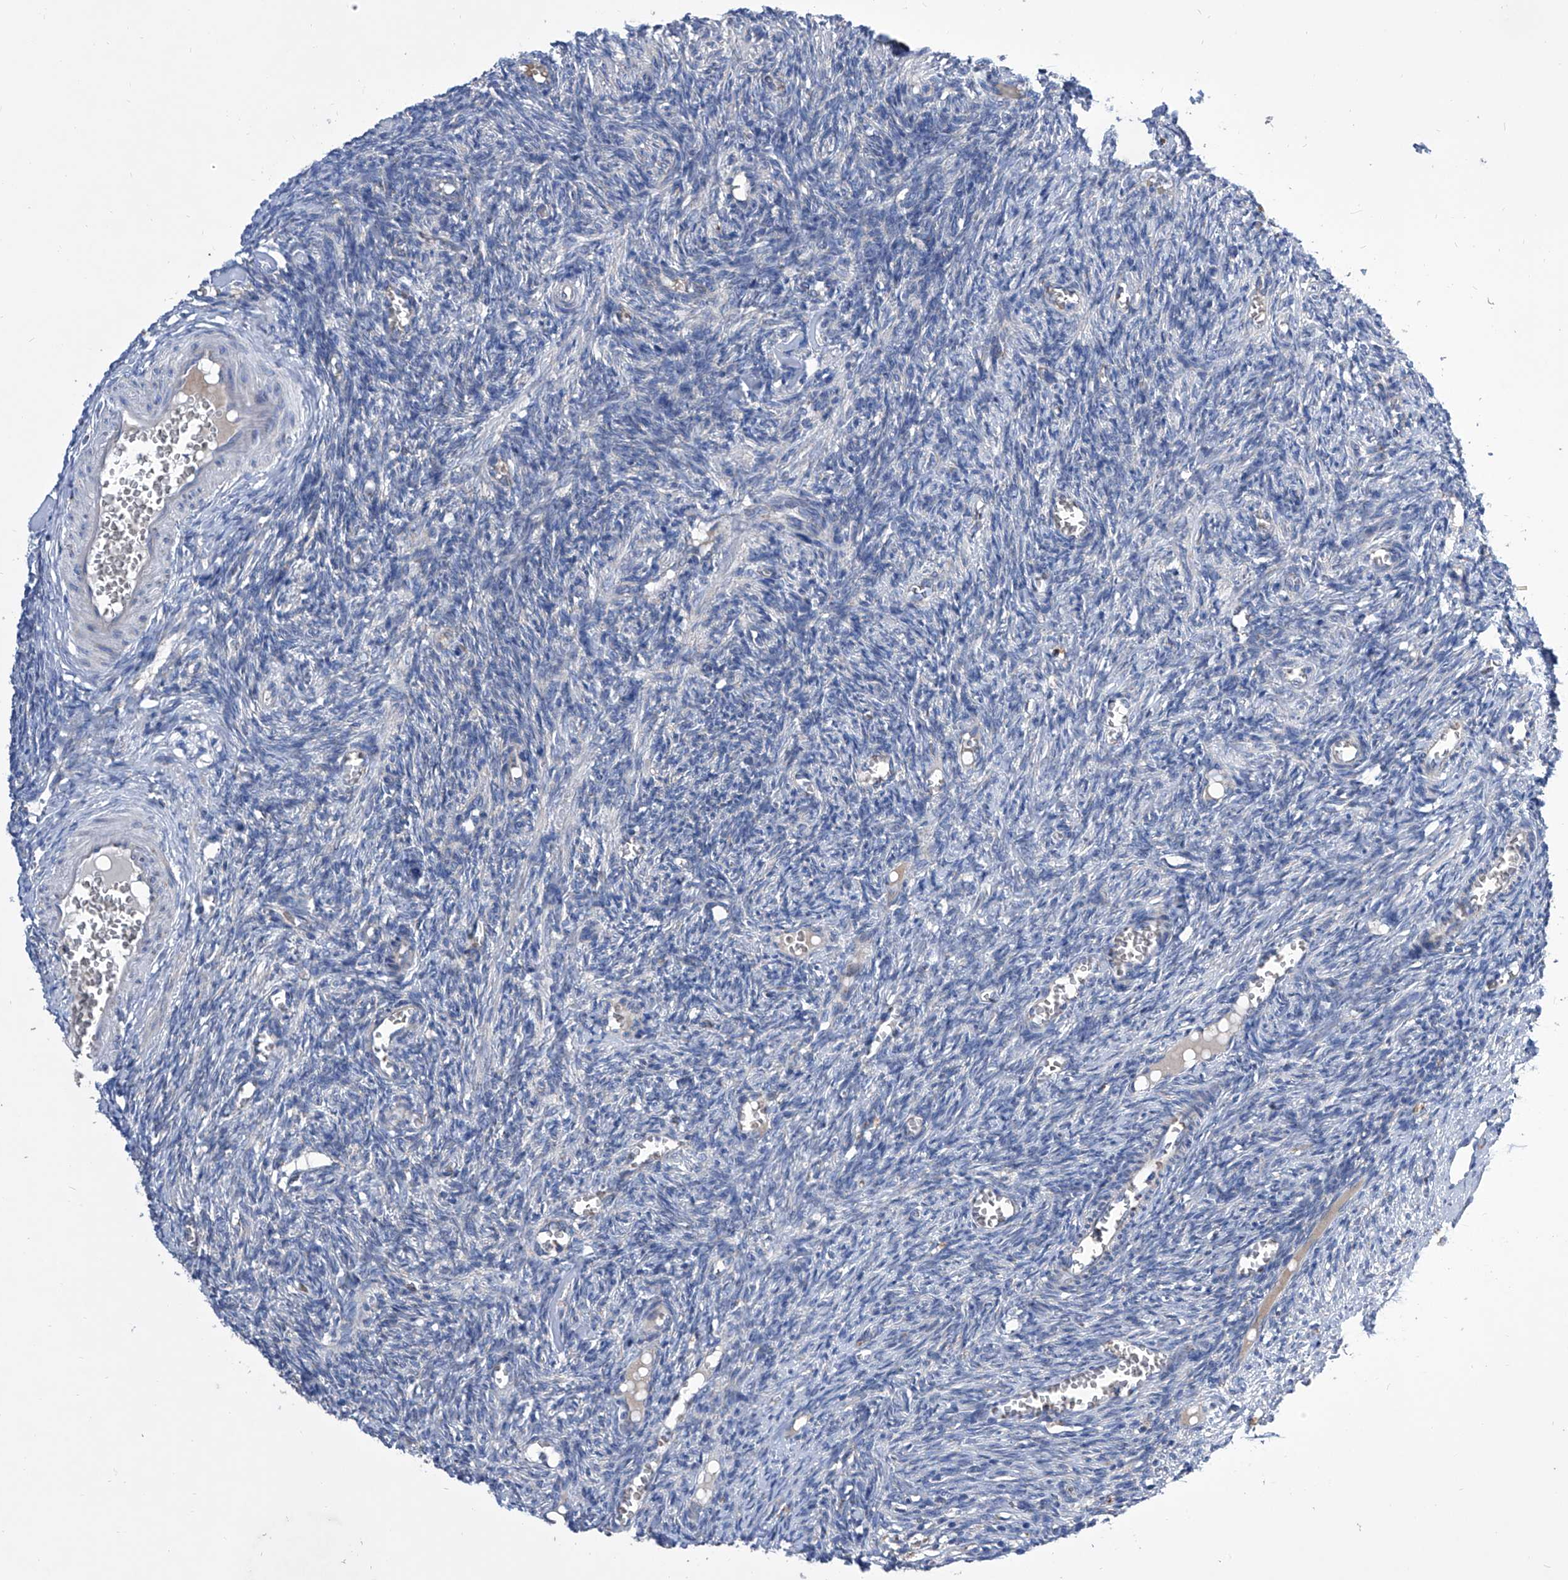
{"staining": {"intensity": "negative", "quantity": "none", "location": "none"}, "tissue": "ovary", "cell_type": "Ovarian stroma cells", "image_type": "normal", "snomed": [{"axis": "morphology", "description": "Normal tissue, NOS"}, {"axis": "topography", "description": "Ovary"}], "caption": "Image shows no significant protein positivity in ovarian stroma cells of benign ovary. (DAB immunohistochemistry (IHC) visualized using brightfield microscopy, high magnification).", "gene": "TJAP1", "patient": {"sex": "female", "age": 27}}